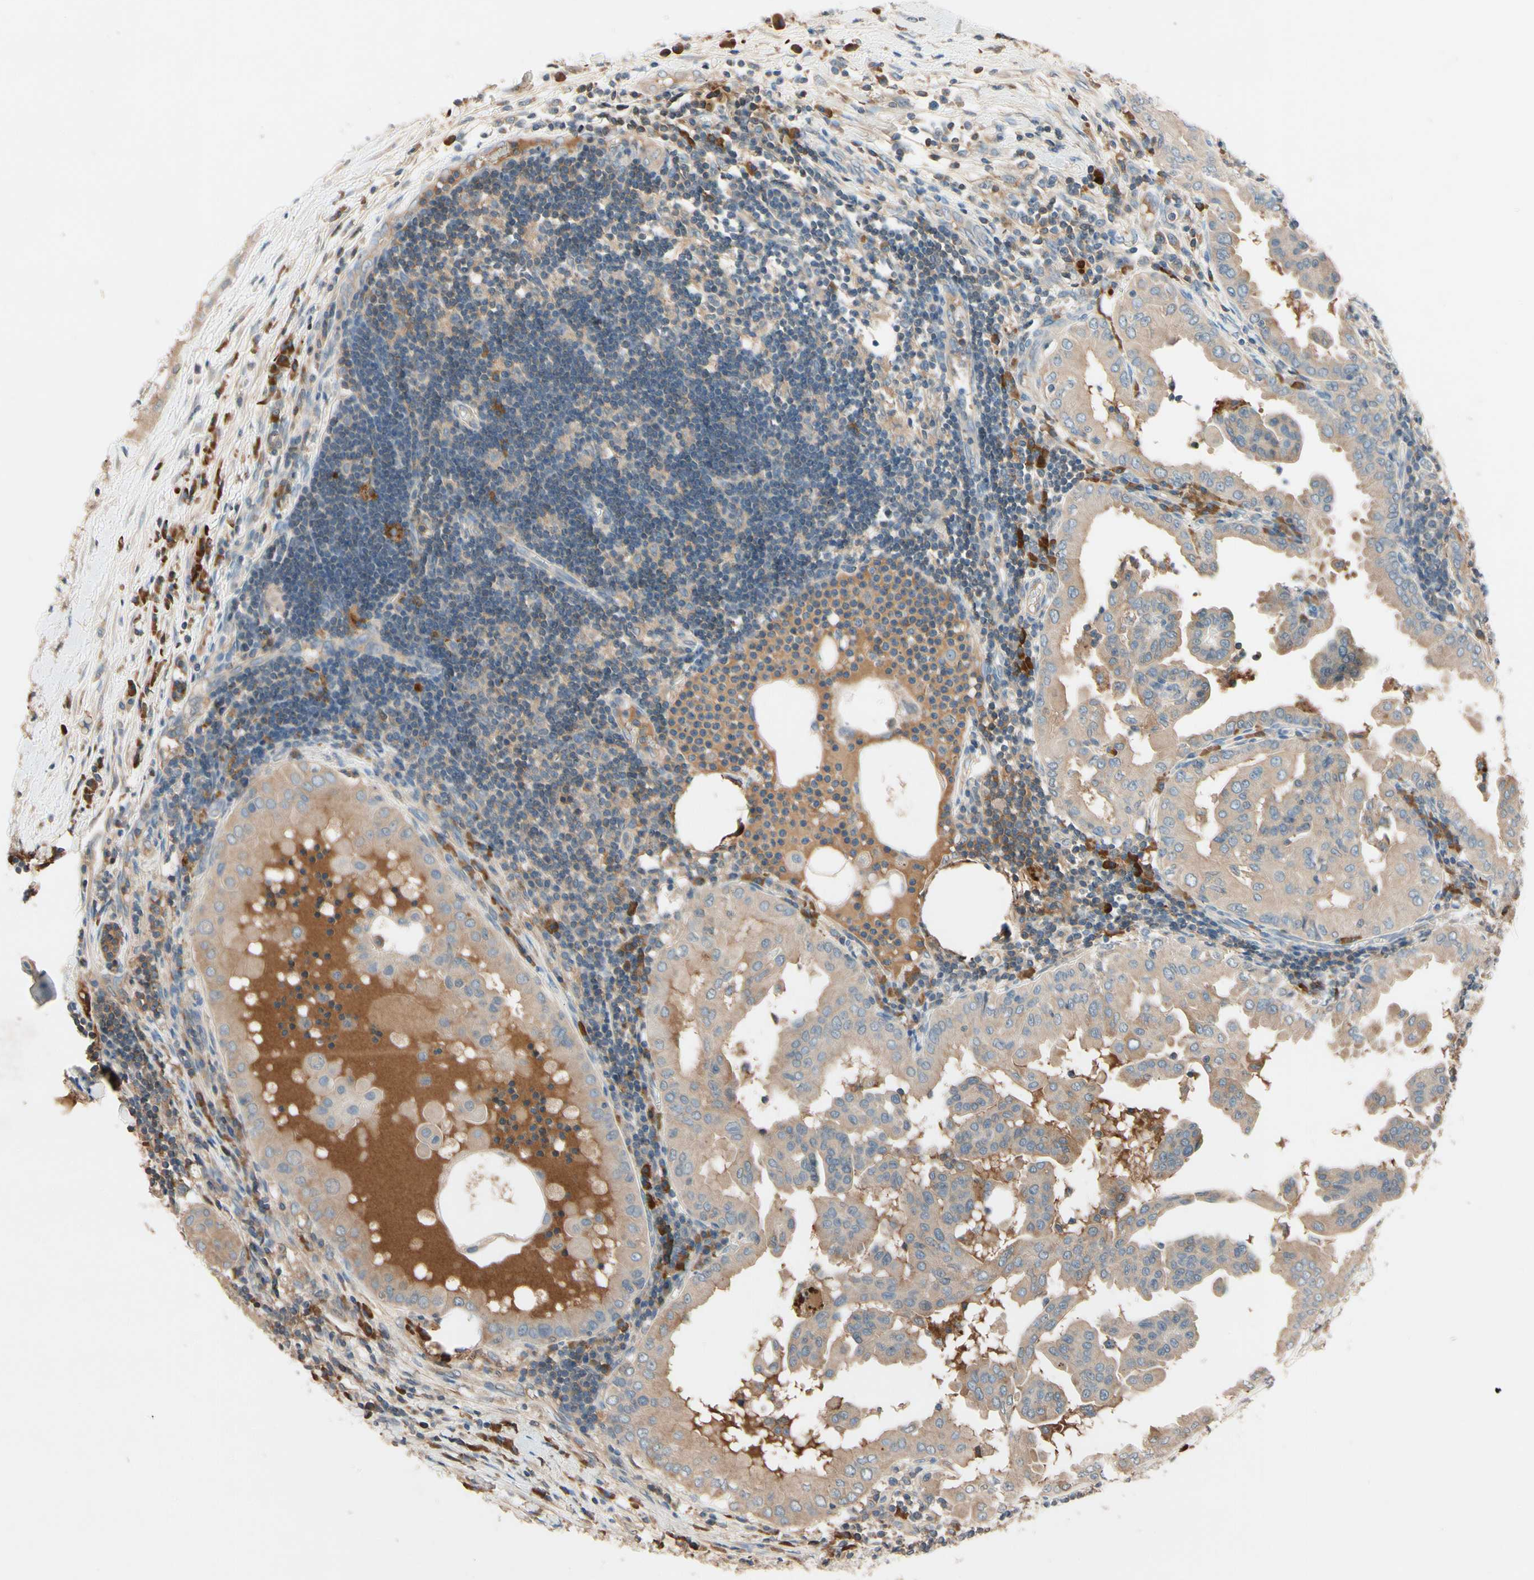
{"staining": {"intensity": "weak", "quantity": ">75%", "location": "cytoplasmic/membranous"}, "tissue": "thyroid cancer", "cell_type": "Tumor cells", "image_type": "cancer", "snomed": [{"axis": "morphology", "description": "Papillary adenocarcinoma, NOS"}, {"axis": "topography", "description": "Thyroid gland"}], "caption": "Immunohistochemical staining of thyroid papillary adenocarcinoma reveals weak cytoplasmic/membranous protein positivity in approximately >75% of tumor cells.", "gene": "IL1RL1", "patient": {"sex": "male", "age": 33}}